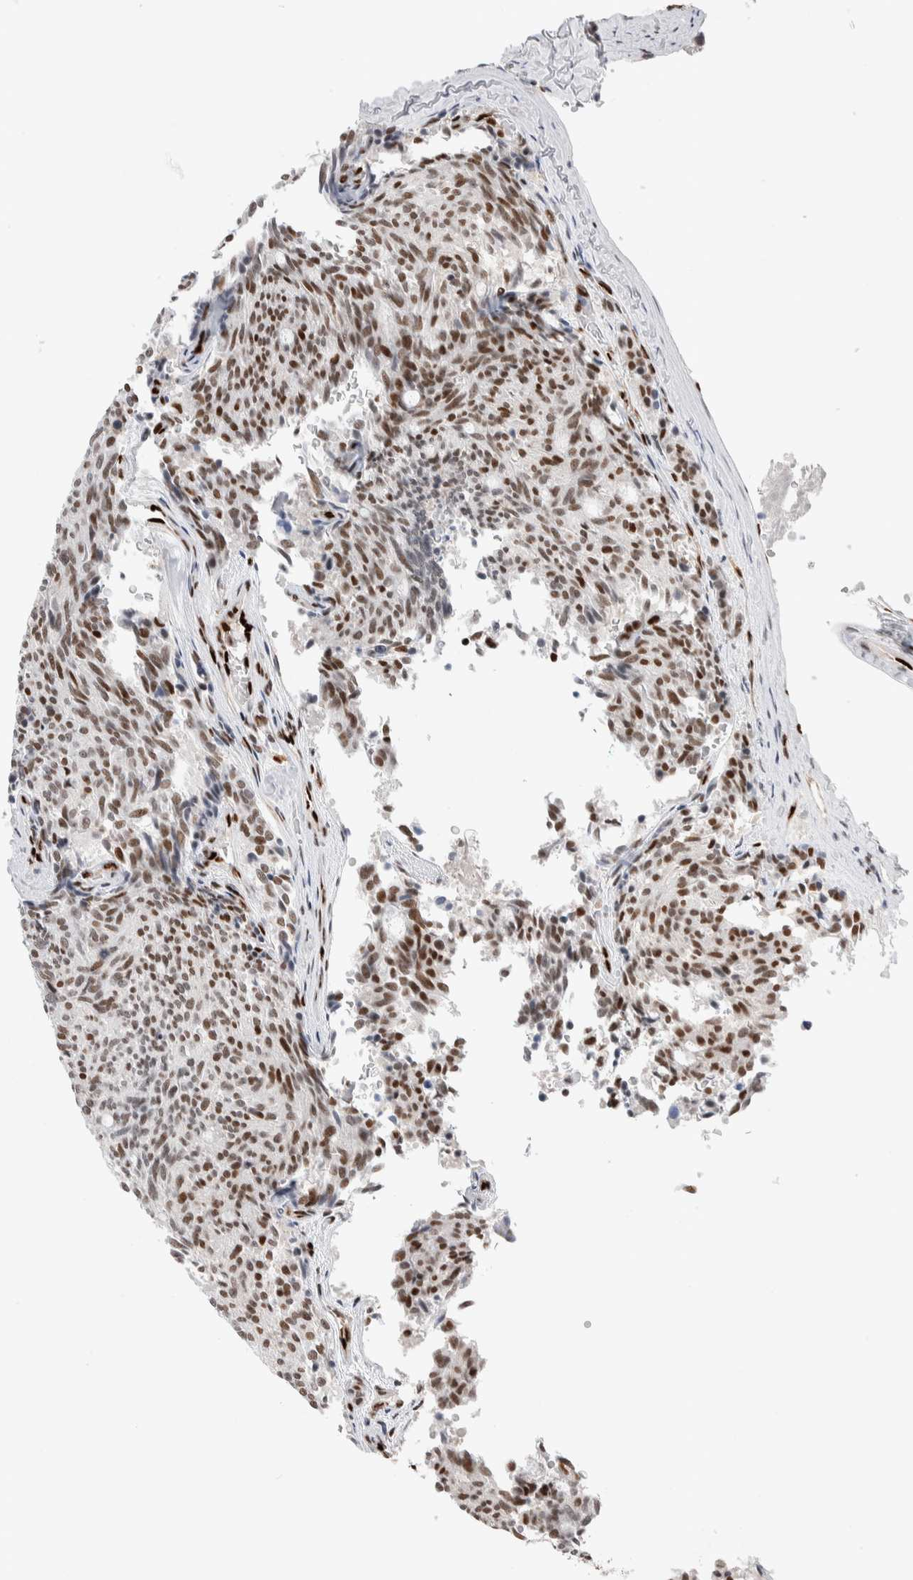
{"staining": {"intensity": "moderate", "quantity": ">75%", "location": "nuclear"}, "tissue": "carcinoid", "cell_type": "Tumor cells", "image_type": "cancer", "snomed": [{"axis": "morphology", "description": "Carcinoid, malignant, NOS"}, {"axis": "topography", "description": "Pancreas"}], "caption": "This micrograph demonstrates carcinoid (malignant) stained with immunohistochemistry (IHC) to label a protein in brown. The nuclear of tumor cells show moderate positivity for the protein. Nuclei are counter-stained blue.", "gene": "RNASEK-C17orf49", "patient": {"sex": "female", "age": 54}}